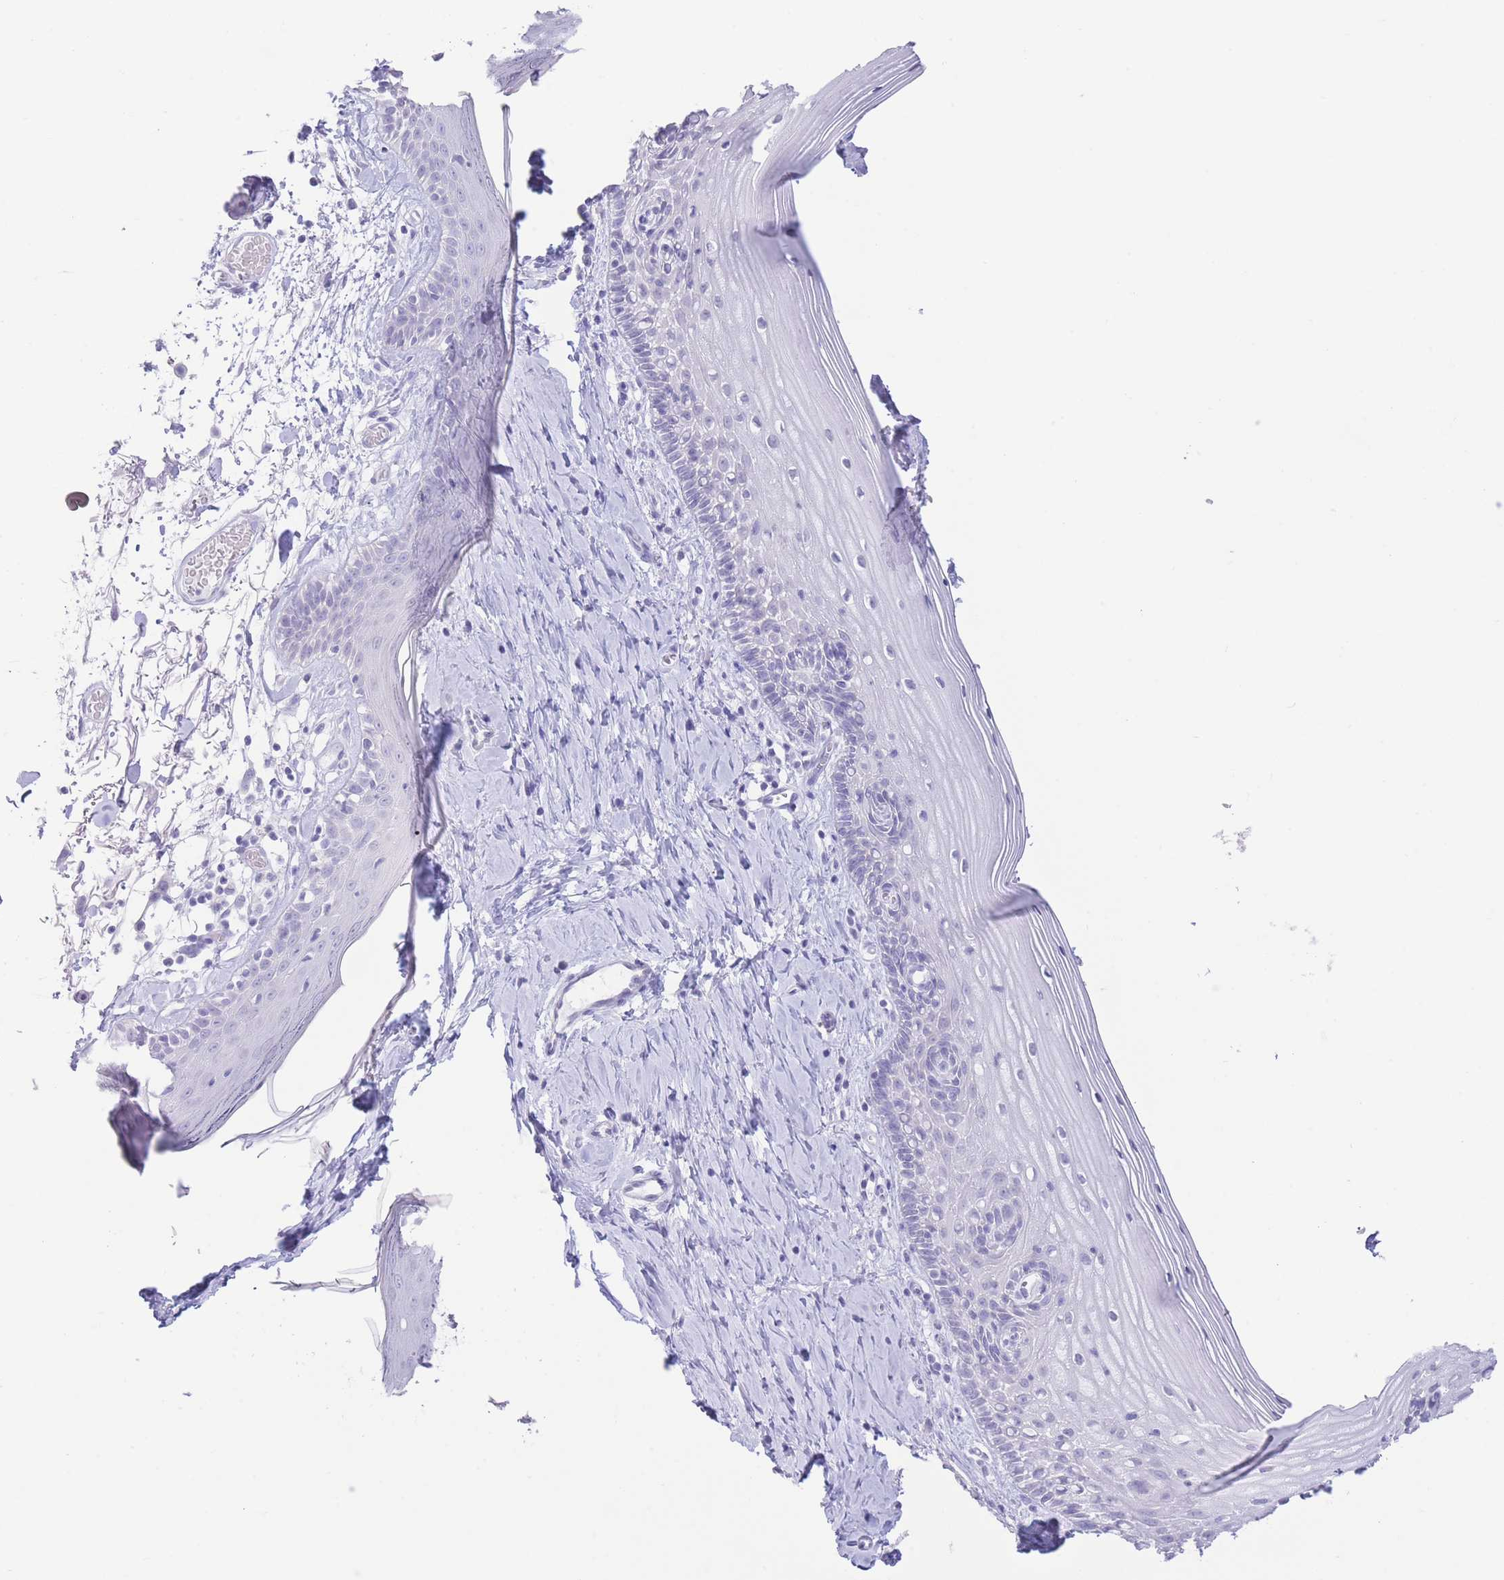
{"staining": {"intensity": "negative", "quantity": "none", "location": "none"}, "tissue": "skin", "cell_type": "Fibroblasts", "image_type": "normal", "snomed": [{"axis": "morphology", "description": "Normal tissue, NOS"}, {"axis": "topography", "description": "Skin"}], "caption": "There is no significant expression in fibroblasts of skin. The staining was performed using DAB (3,3'-diaminobenzidine) to visualize the protein expression in brown, while the nuclei were stained in blue with hematoxylin (Magnification: 20x).", "gene": "PKLR", "patient": {"sex": "male", "age": 79}}